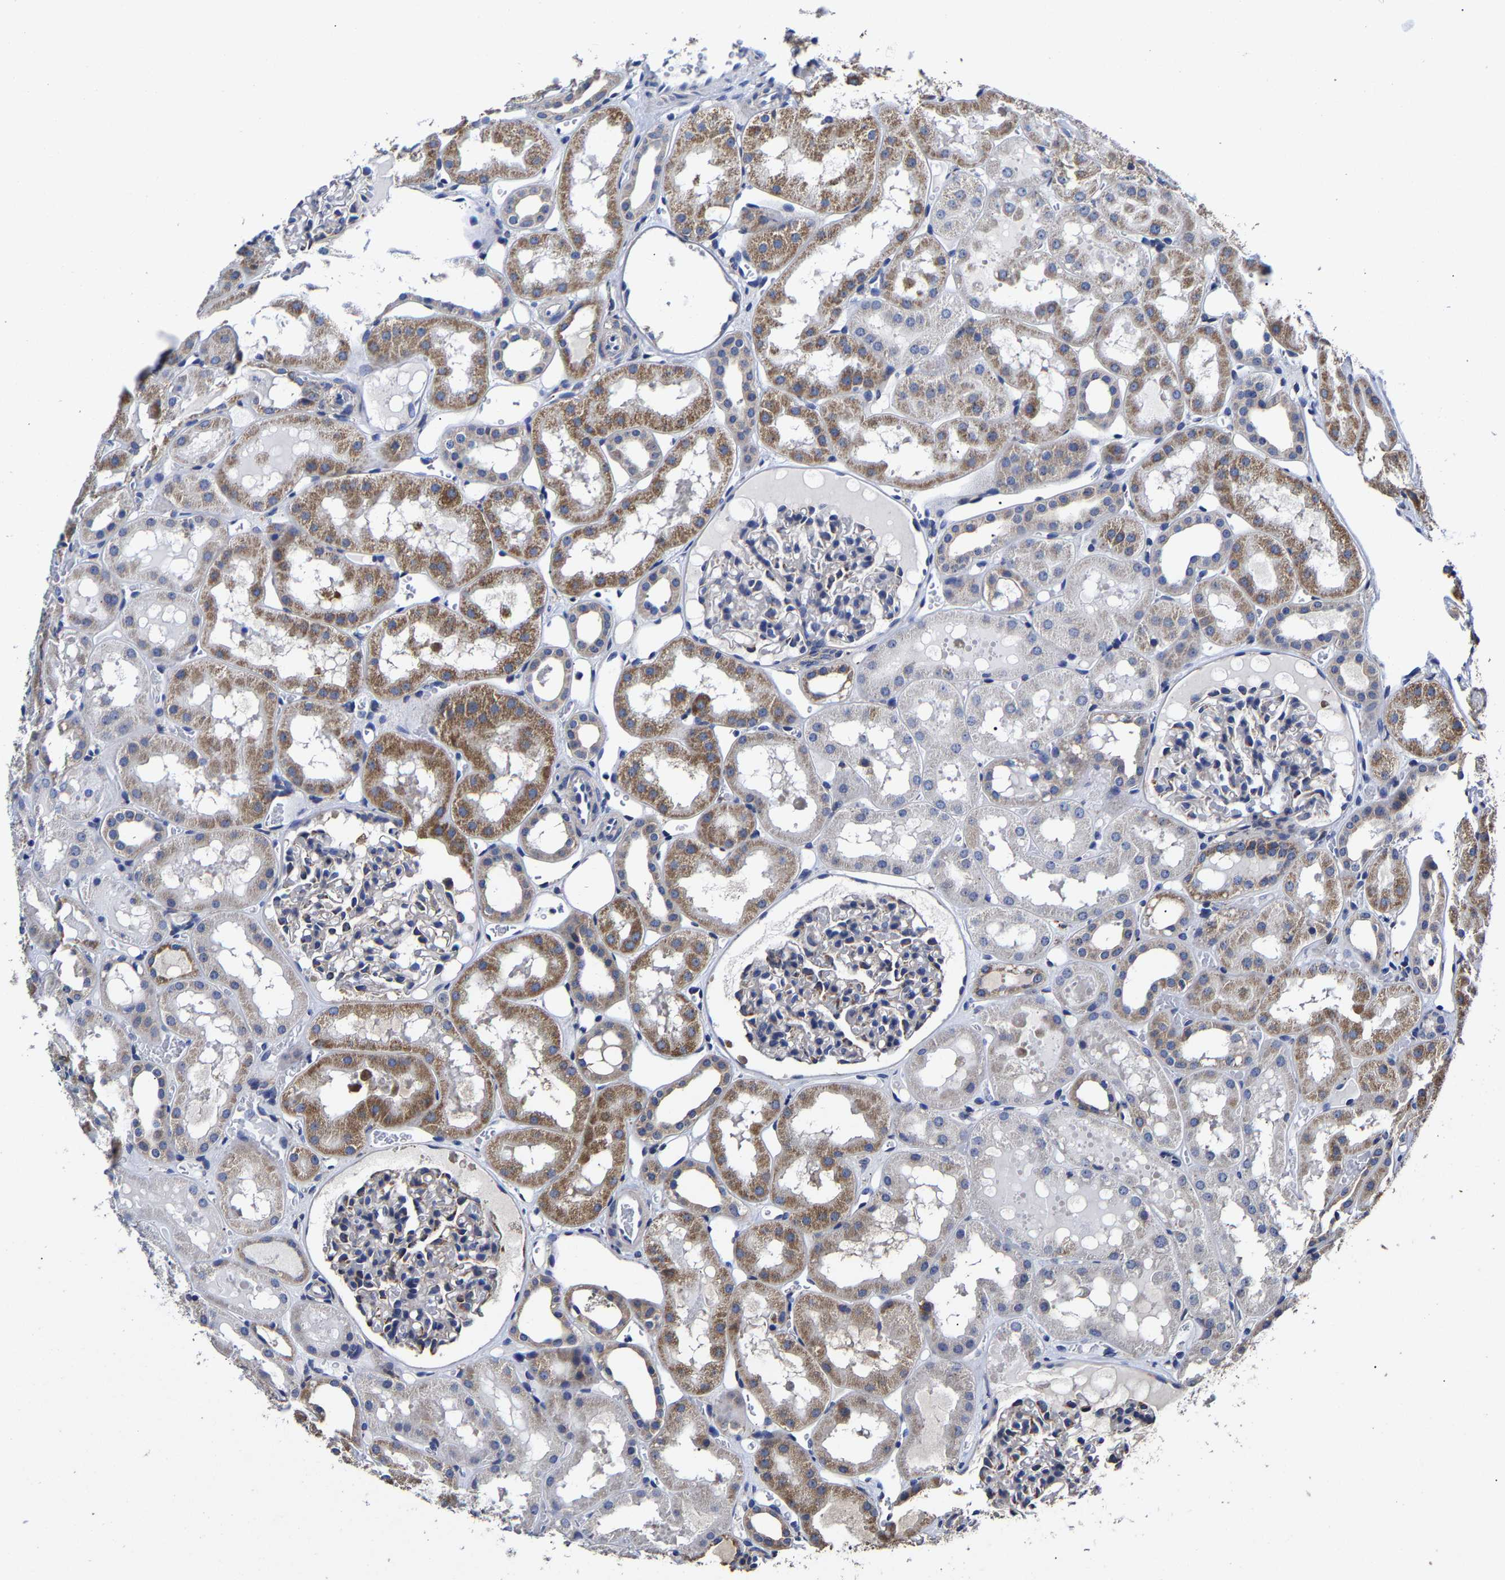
{"staining": {"intensity": "negative", "quantity": "none", "location": "none"}, "tissue": "kidney", "cell_type": "Cells in glomeruli", "image_type": "normal", "snomed": [{"axis": "morphology", "description": "Normal tissue, NOS"}, {"axis": "topography", "description": "Kidney"}, {"axis": "topography", "description": "Urinary bladder"}], "caption": "Immunohistochemistry of benign kidney exhibits no positivity in cells in glomeruli.", "gene": "AASS", "patient": {"sex": "male", "age": 16}}